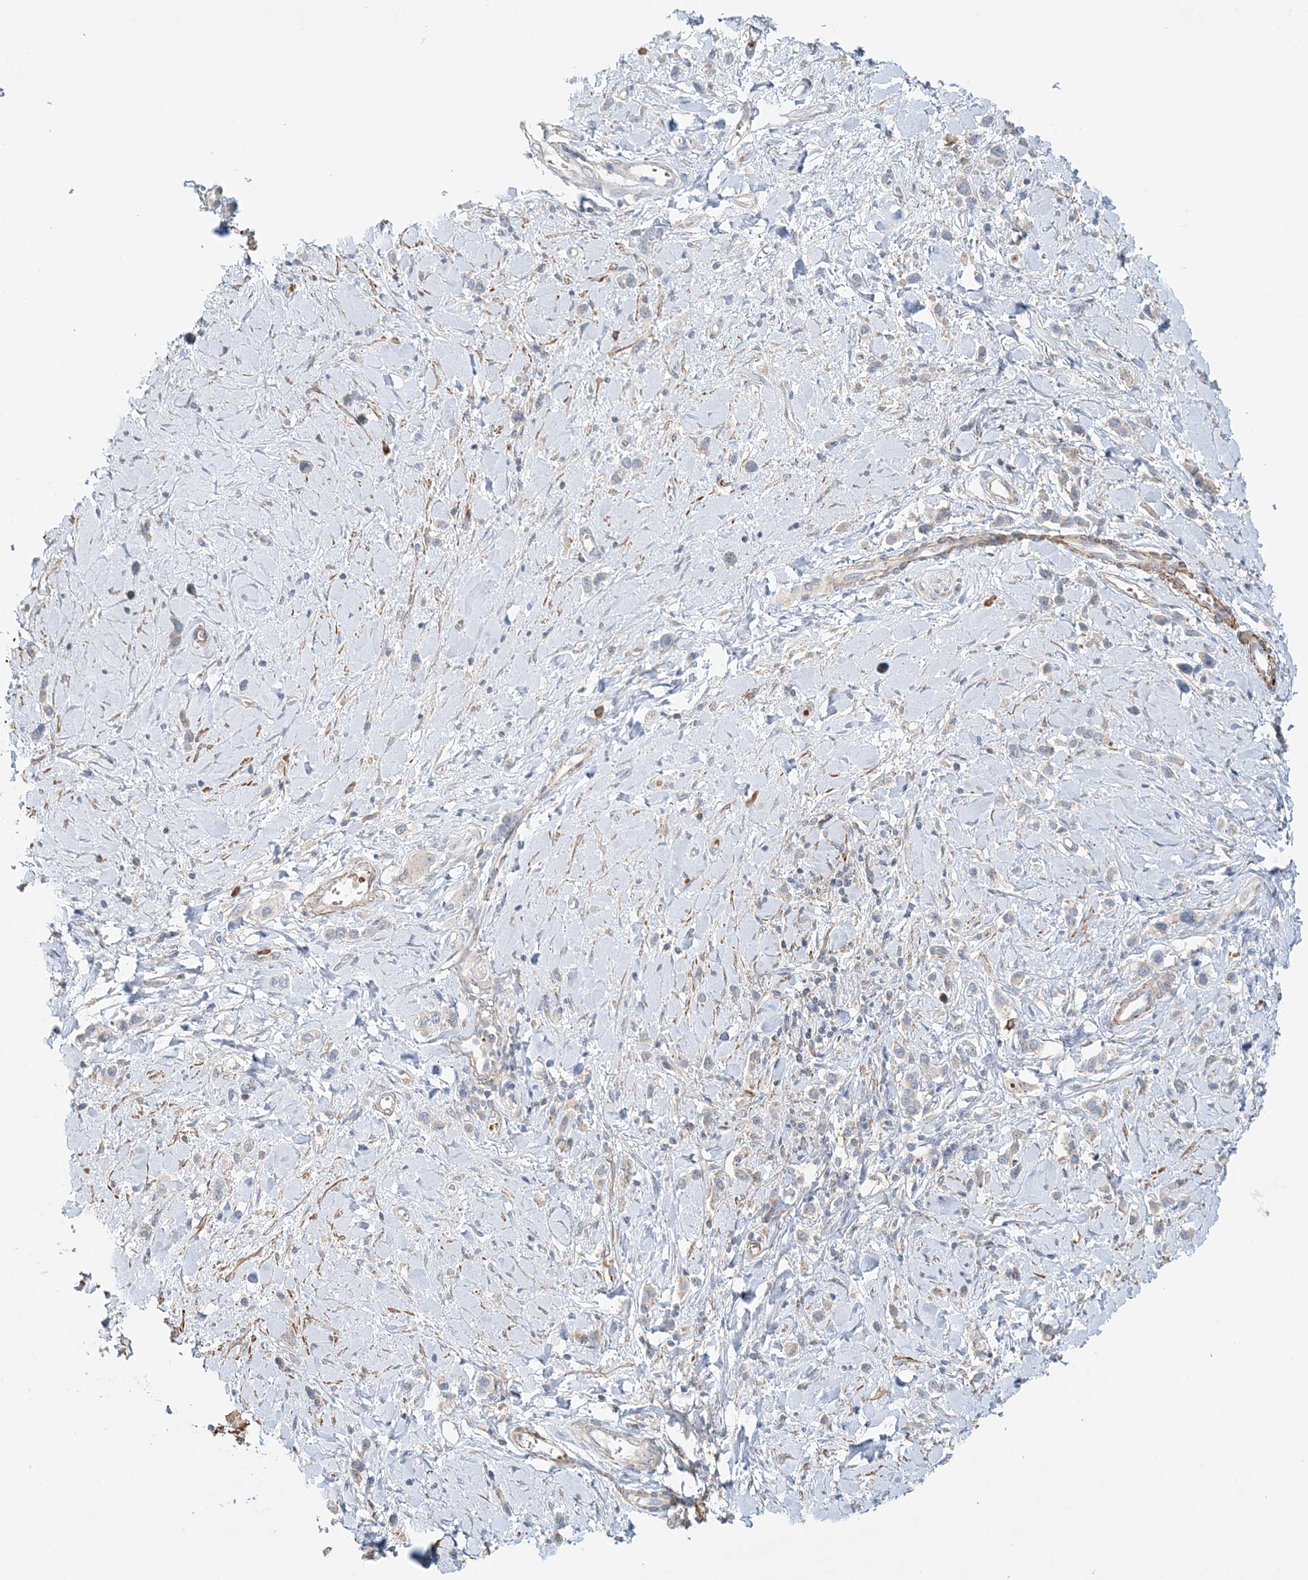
{"staining": {"intensity": "negative", "quantity": "none", "location": "none"}, "tissue": "stomach cancer", "cell_type": "Tumor cells", "image_type": "cancer", "snomed": [{"axis": "morphology", "description": "Normal tissue, NOS"}, {"axis": "morphology", "description": "Adenocarcinoma, NOS"}, {"axis": "topography", "description": "Stomach, upper"}, {"axis": "topography", "description": "Stomach"}], "caption": "Adenocarcinoma (stomach) was stained to show a protein in brown. There is no significant expression in tumor cells.", "gene": "TTI1", "patient": {"sex": "female", "age": 65}}